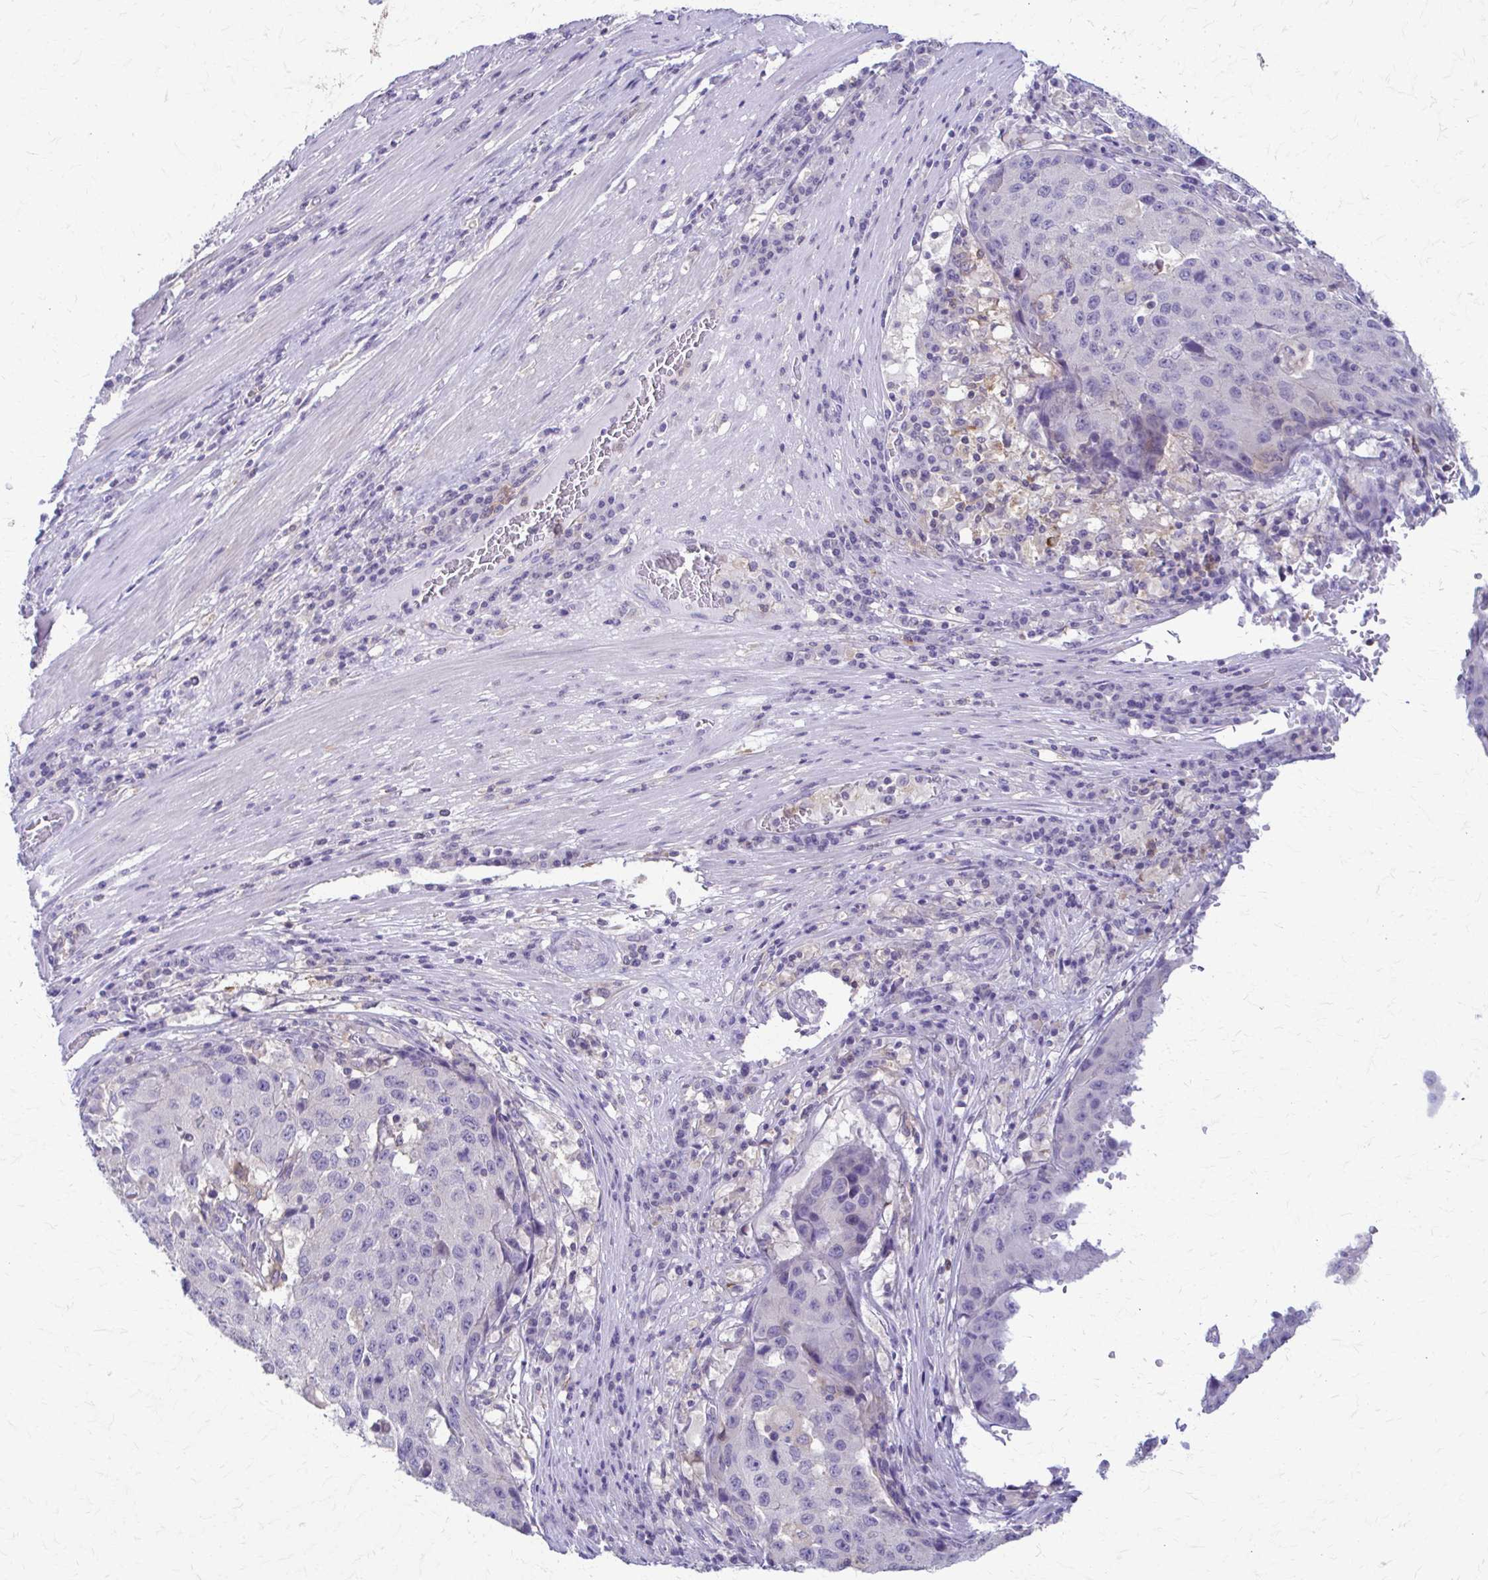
{"staining": {"intensity": "negative", "quantity": "none", "location": "none"}, "tissue": "stomach cancer", "cell_type": "Tumor cells", "image_type": "cancer", "snomed": [{"axis": "morphology", "description": "Adenocarcinoma, NOS"}, {"axis": "topography", "description": "Stomach"}], "caption": "An immunohistochemistry (IHC) image of adenocarcinoma (stomach) is shown. There is no staining in tumor cells of adenocarcinoma (stomach). (DAB (3,3'-diaminobenzidine) immunohistochemistry visualized using brightfield microscopy, high magnification).", "gene": "PIK3AP1", "patient": {"sex": "male", "age": 71}}